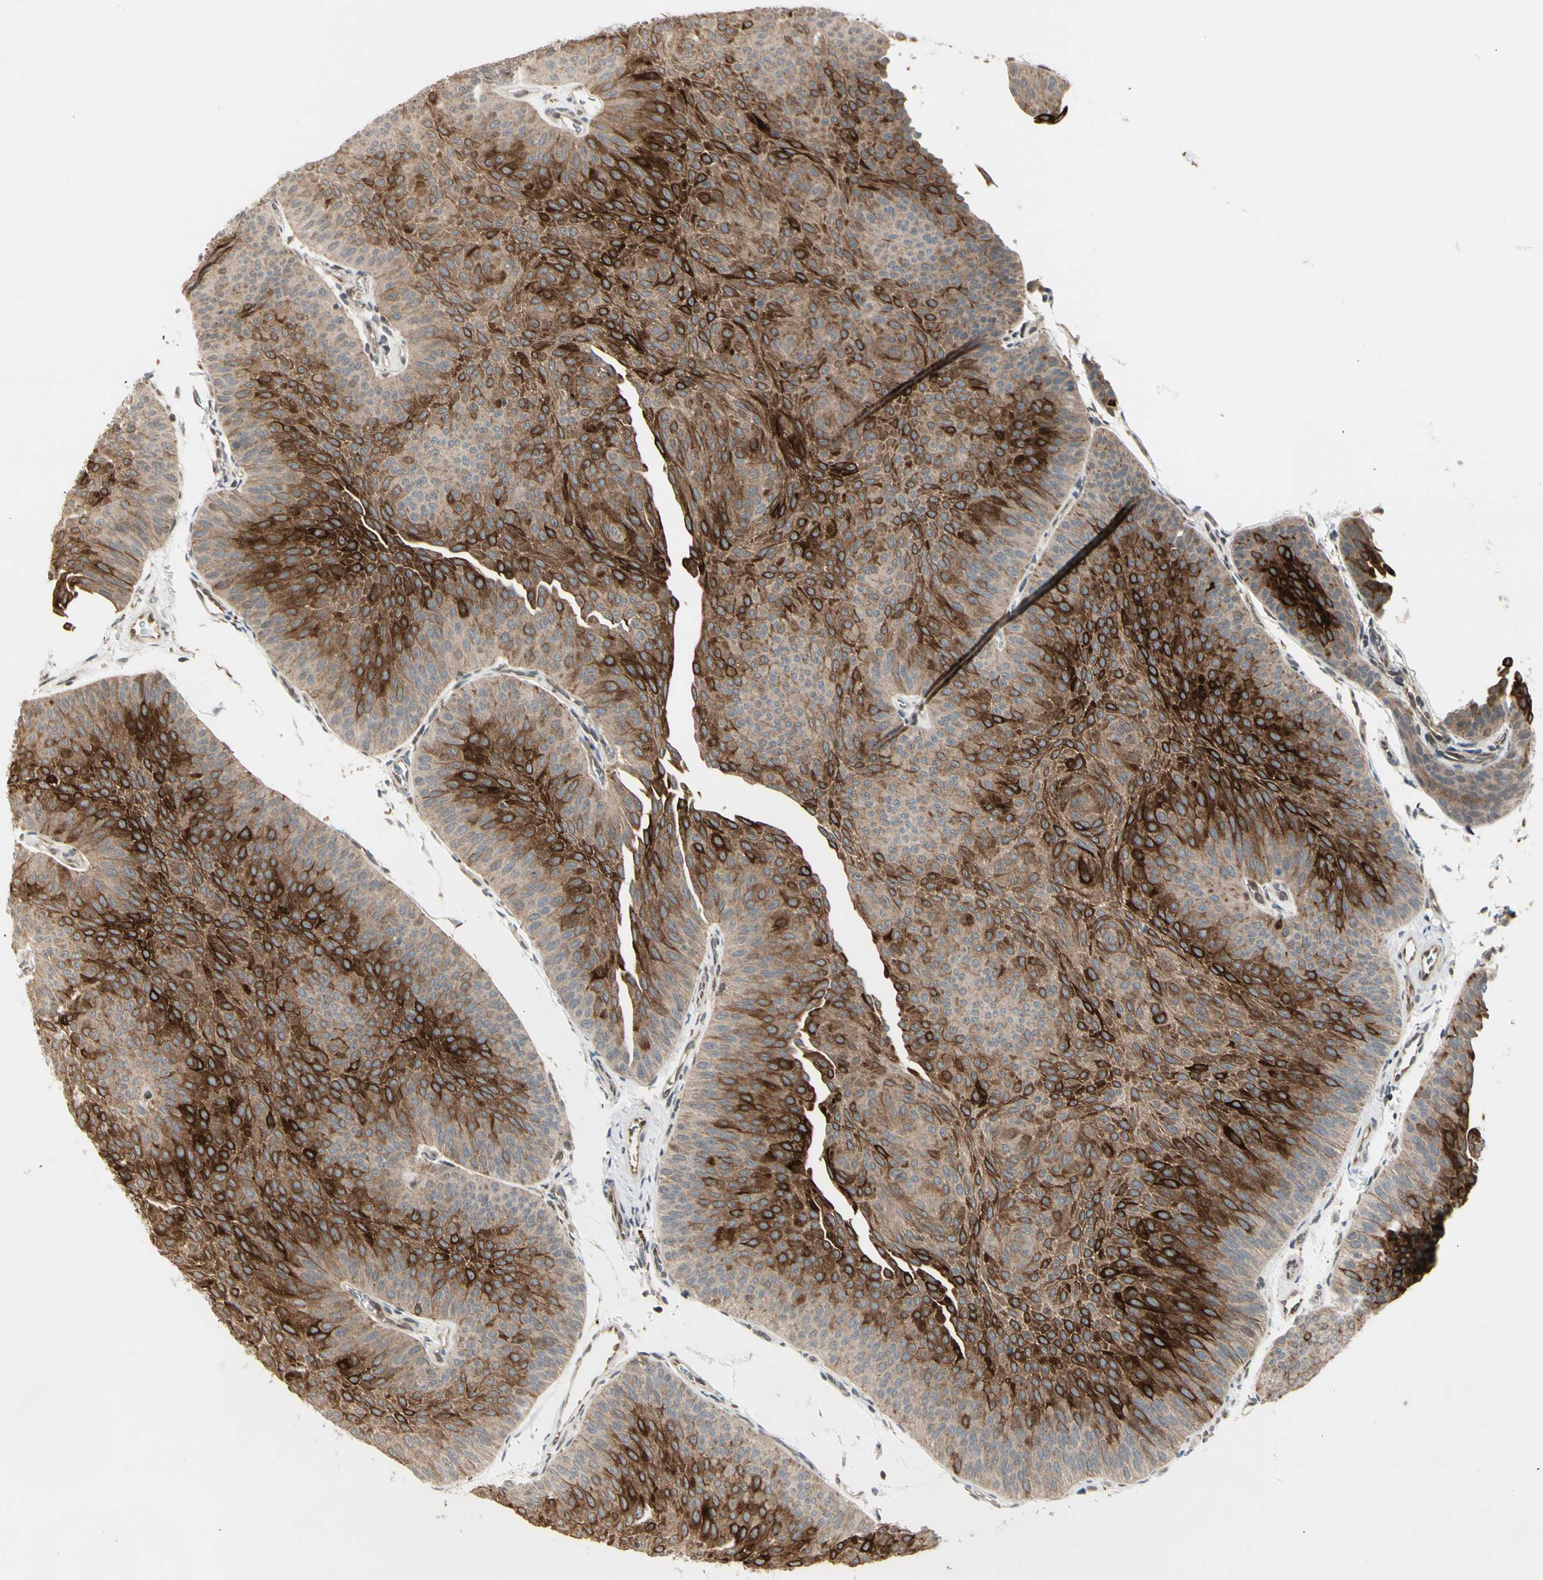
{"staining": {"intensity": "strong", "quantity": ">75%", "location": "cytoplasmic/membranous"}, "tissue": "urothelial cancer", "cell_type": "Tumor cells", "image_type": "cancer", "snomed": [{"axis": "morphology", "description": "Urothelial carcinoma, Low grade"}, {"axis": "topography", "description": "Urinary bladder"}], "caption": "A photomicrograph of human low-grade urothelial carcinoma stained for a protein shows strong cytoplasmic/membranous brown staining in tumor cells.", "gene": "SVBP", "patient": {"sex": "female", "age": 60}}